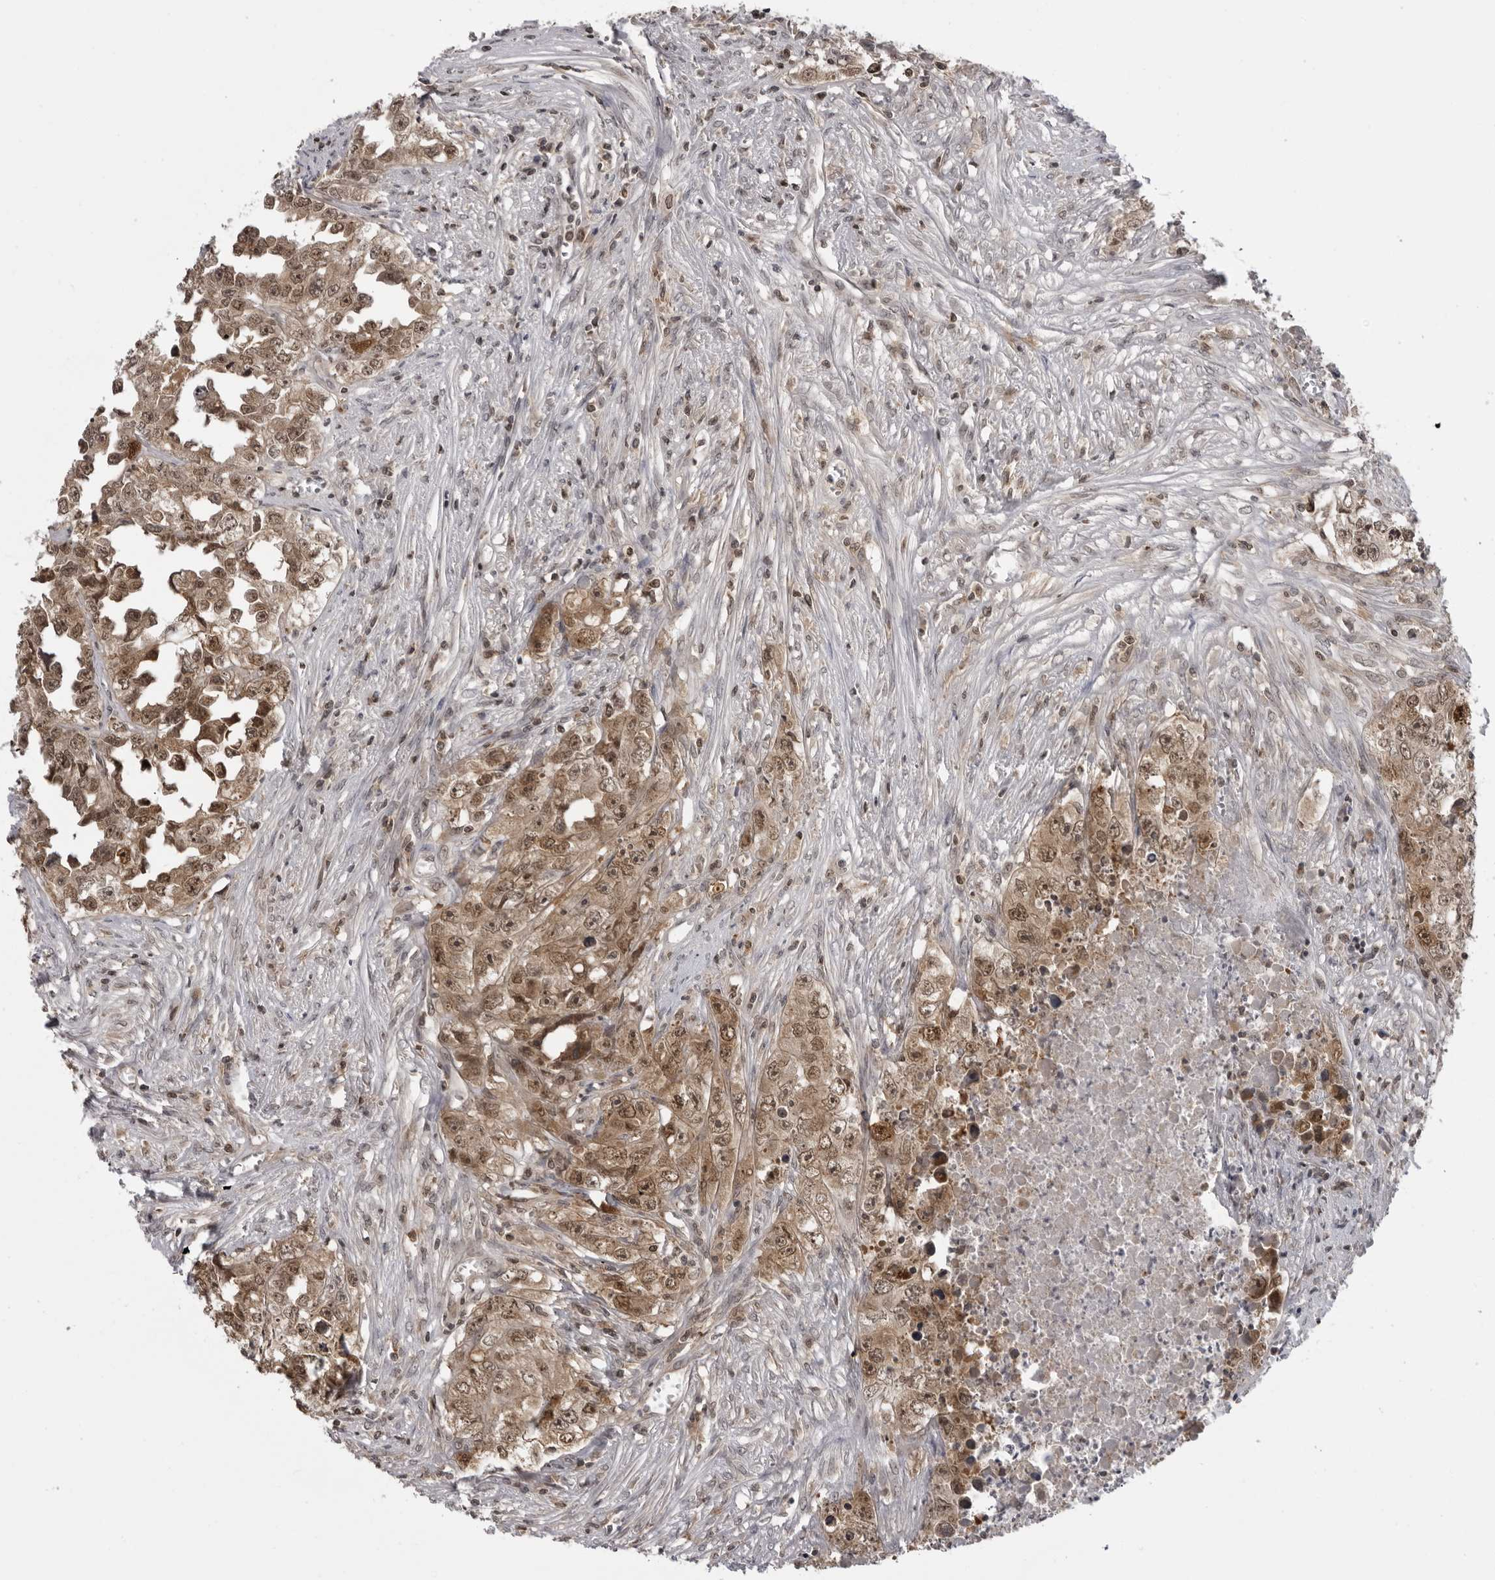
{"staining": {"intensity": "moderate", "quantity": ">75%", "location": "cytoplasmic/membranous,nuclear"}, "tissue": "testis cancer", "cell_type": "Tumor cells", "image_type": "cancer", "snomed": [{"axis": "morphology", "description": "Seminoma, NOS"}, {"axis": "morphology", "description": "Carcinoma, Embryonal, NOS"}, {"axis": "topography", "description": "Testis"}], "caption": "Human seminoma (testis) stained with a brown dye exhibits moderate cytoplasmic/membranous and nuclear positive staining in about >75% of tumor cells.", "gene": "PDCL3", "patient": {"sex": "male", "age": 43}}